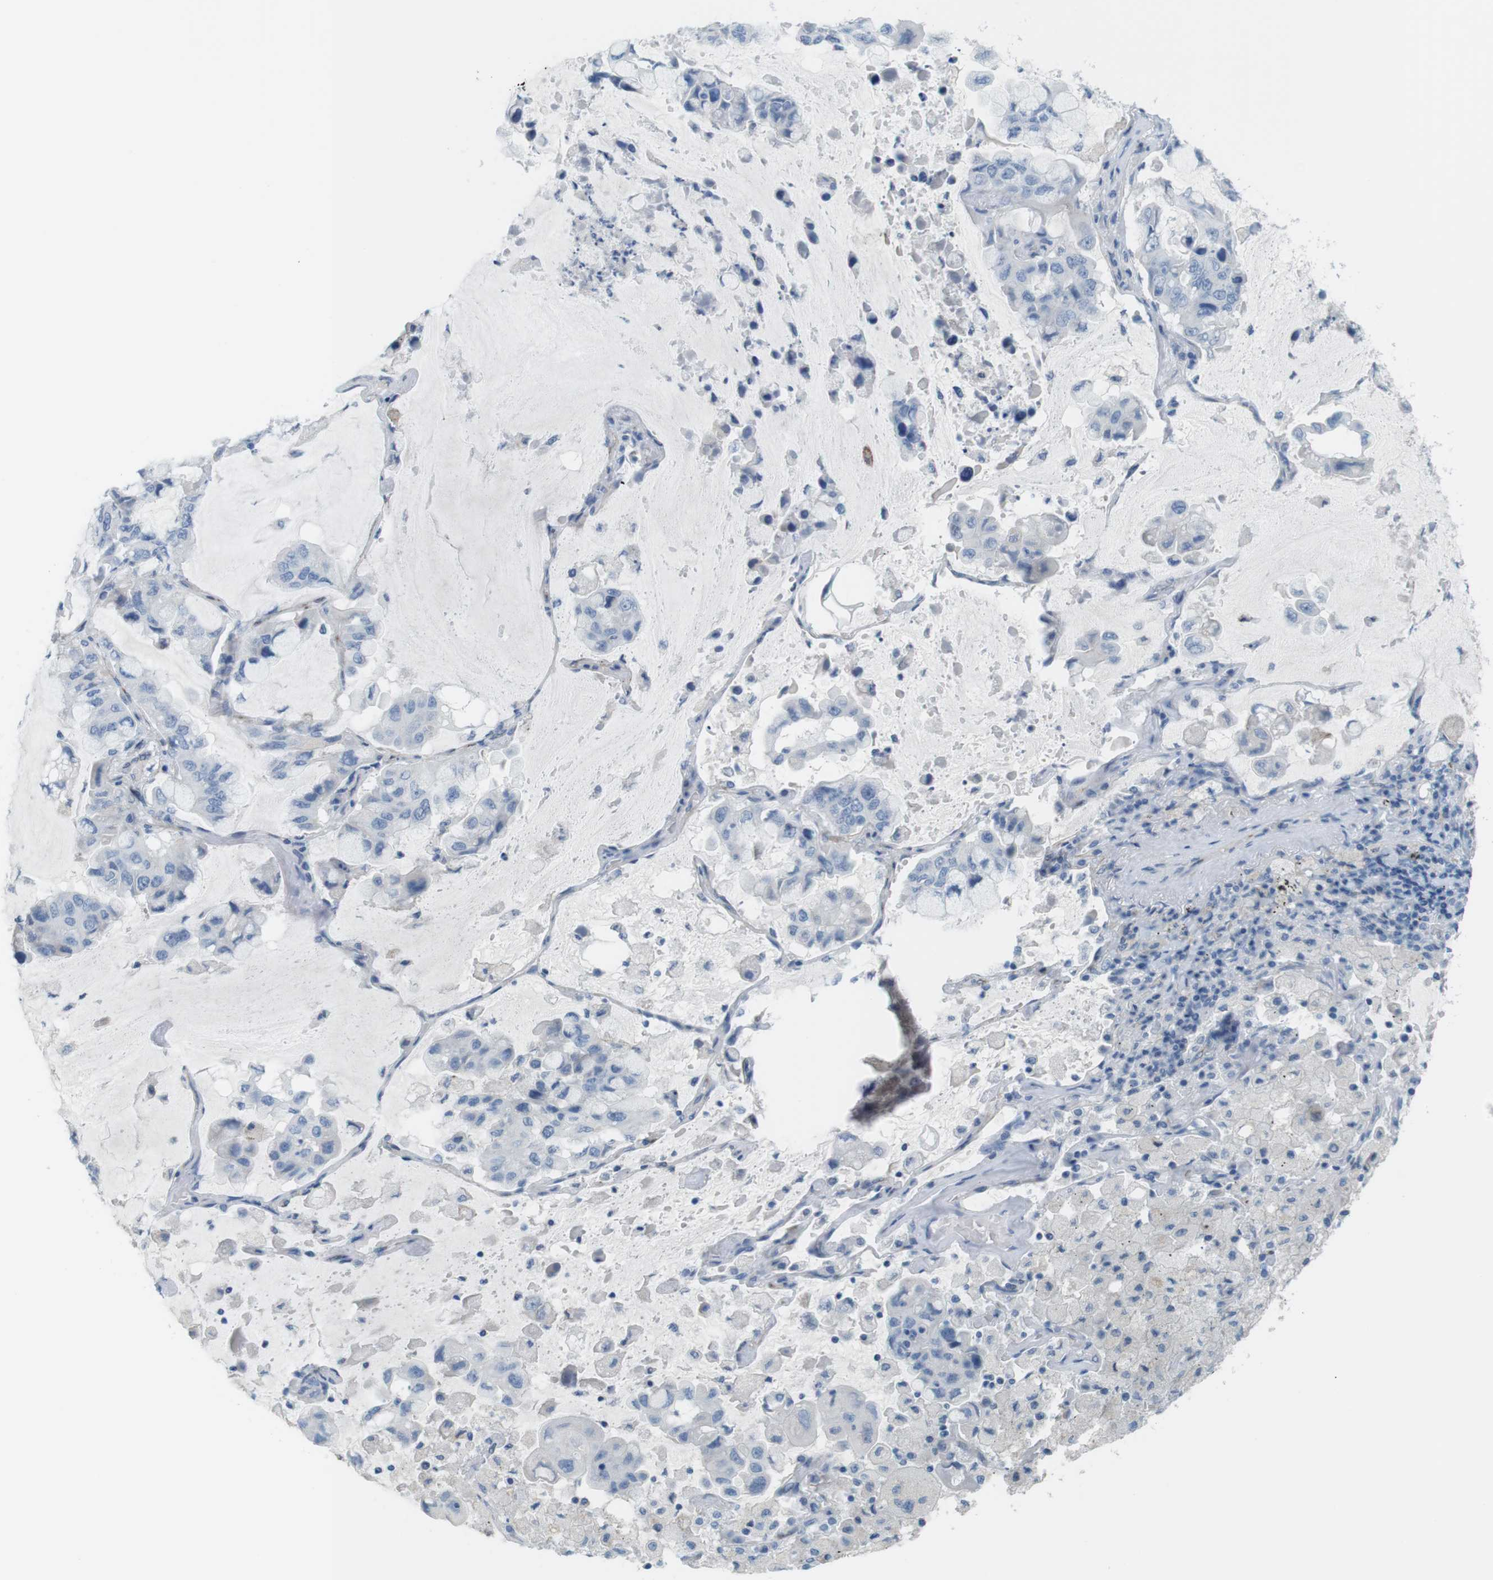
{"staining": {"intensity": "negative", "quantity": "none", "location": "none"}, "tissue": "lung cancer", "cell_type": "Tumor cells", "image_type": "cancer", "snomed": [{"axis": "morphology", "description": "Adenocarcinoma, NOS"}, {"axis": "topography", "description": "Lung"}], "caption": "Tumor cells are negative for protein expression in human lung adenocarcinoma.", "gene": "MYH9", "patient": {"sex": "male", "age": 64}}